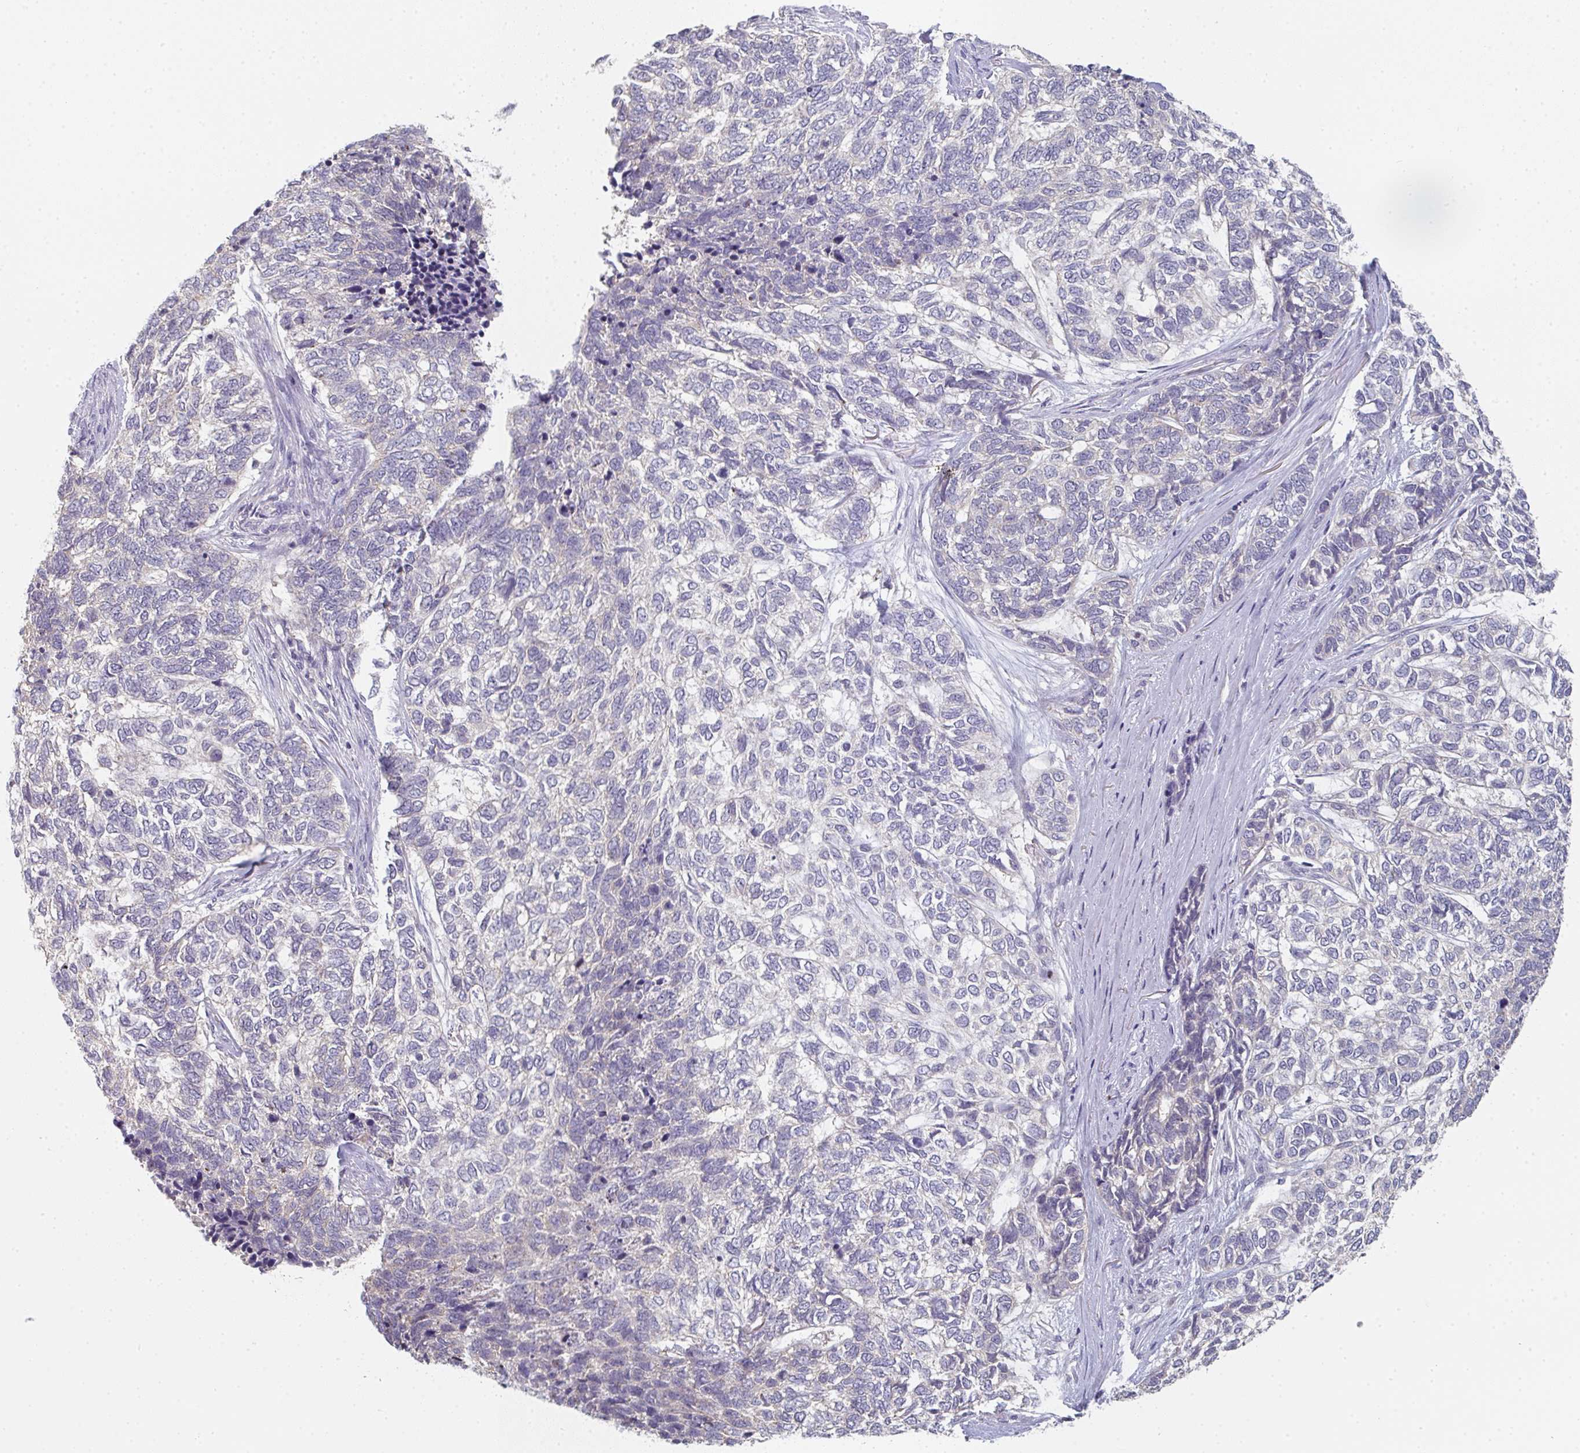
{"staining": {"intensity": "negative", "quantity": "none", "location": "none"}, "tissue": "skin cancer", "cell_type": "Tumor cells", "image_type": "cancer", "snomed": [{"axis": "morphology", "description": "Basal cell carcinoma"}, {"axis": "topography", "description": "Skin"}], "caption": "IHC of human basal cell carcinoma (skin) reveals no expression in tumor cells.", "gene": "CHMP5", "patient": {"sex": "female", "age": 65}}